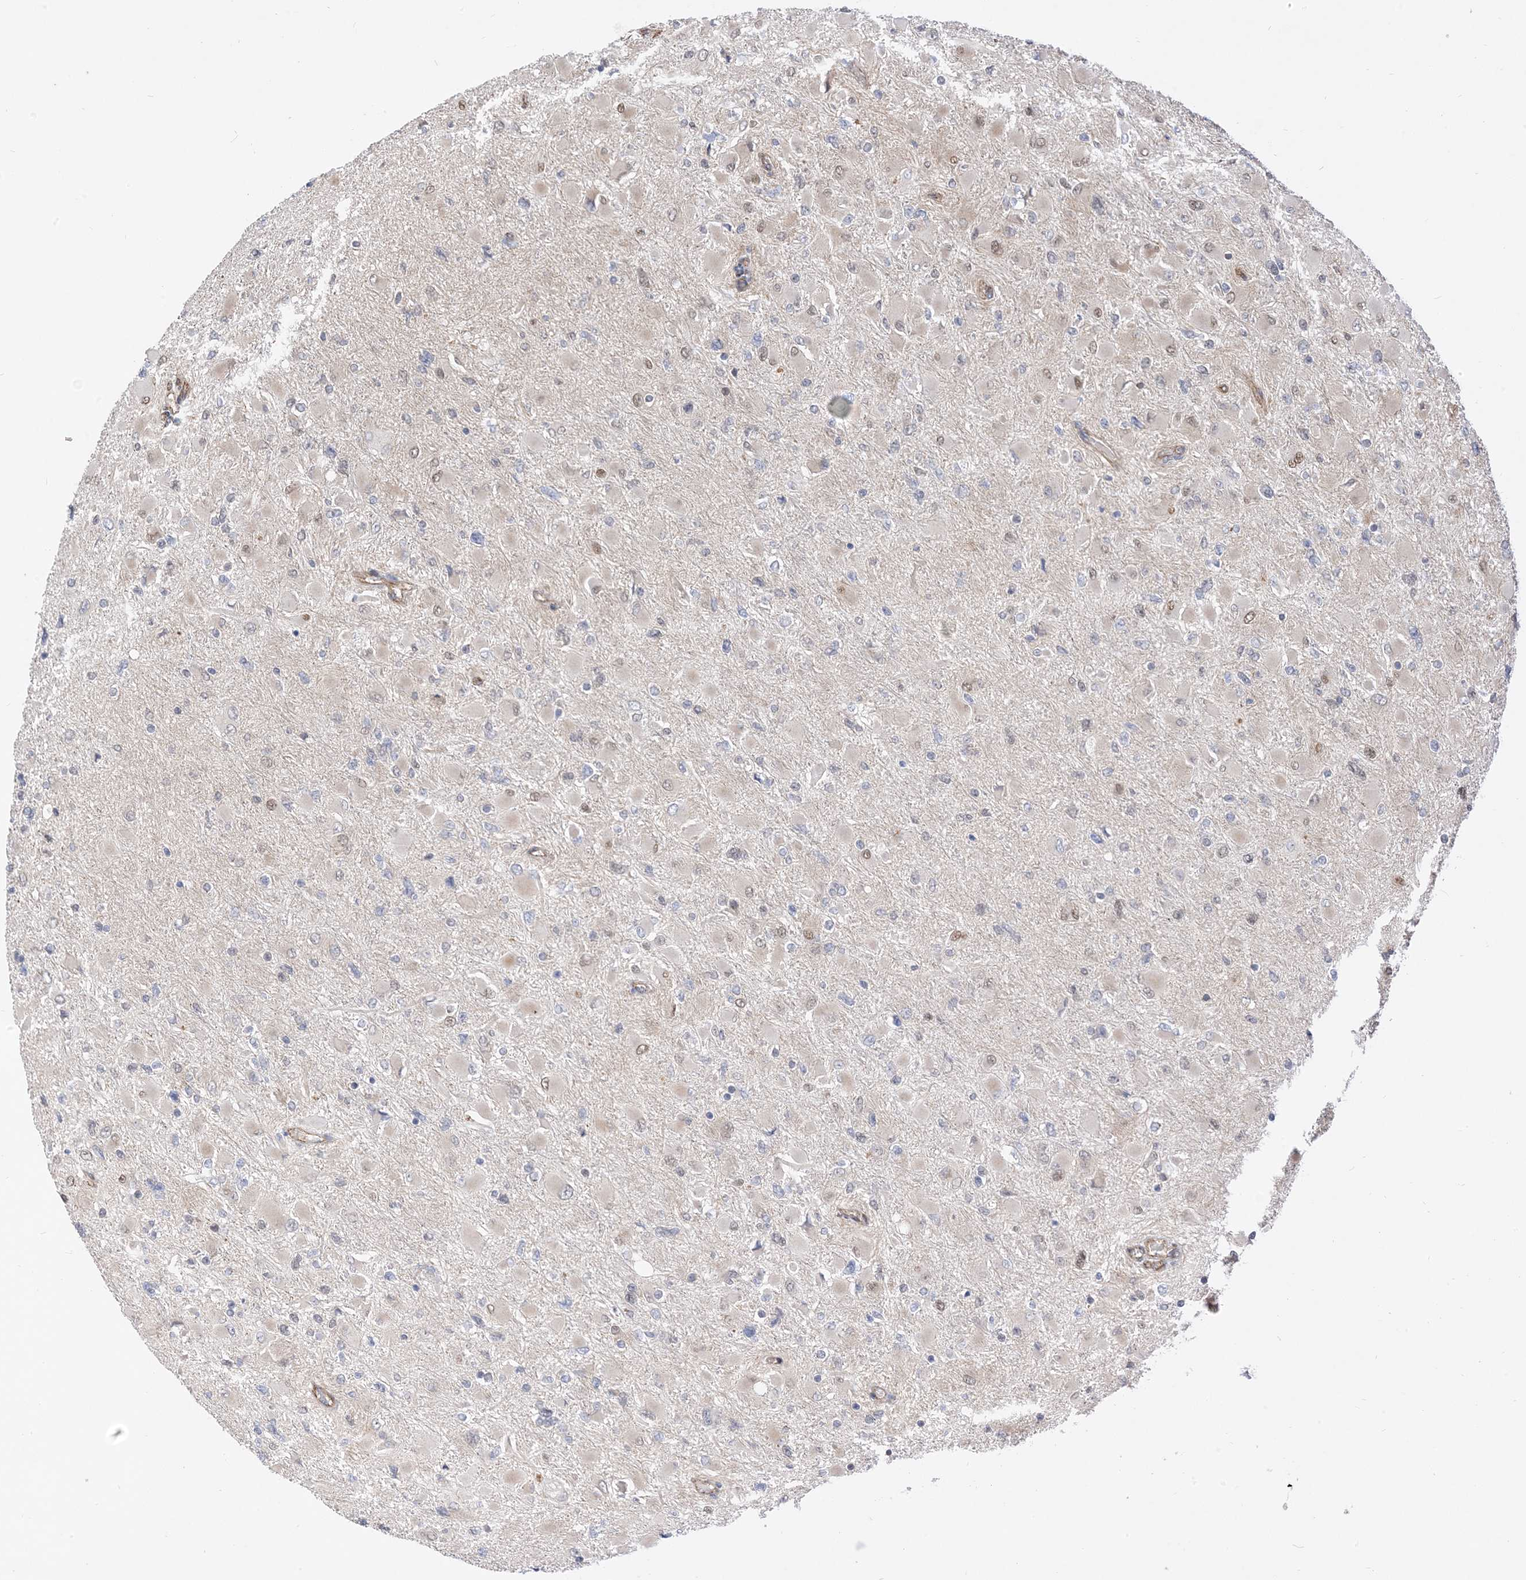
{"staining": {"intensity": "negative", "quantity": "none", "location": "none"}, "tissue": "glioma", "cell_type": "Tumor cells", "image_type": "cancer", "snomed": [{"axis": "morphology", "description": "Glioma, malignant, High grade"}, {"axis": "topography", "description": "Cerebral cortex"}], "caption": "Tumor cells are negative for protein expression in human glioma.", "gene": "TYSND1", "patient": {"sex": "female", "age": 36}}